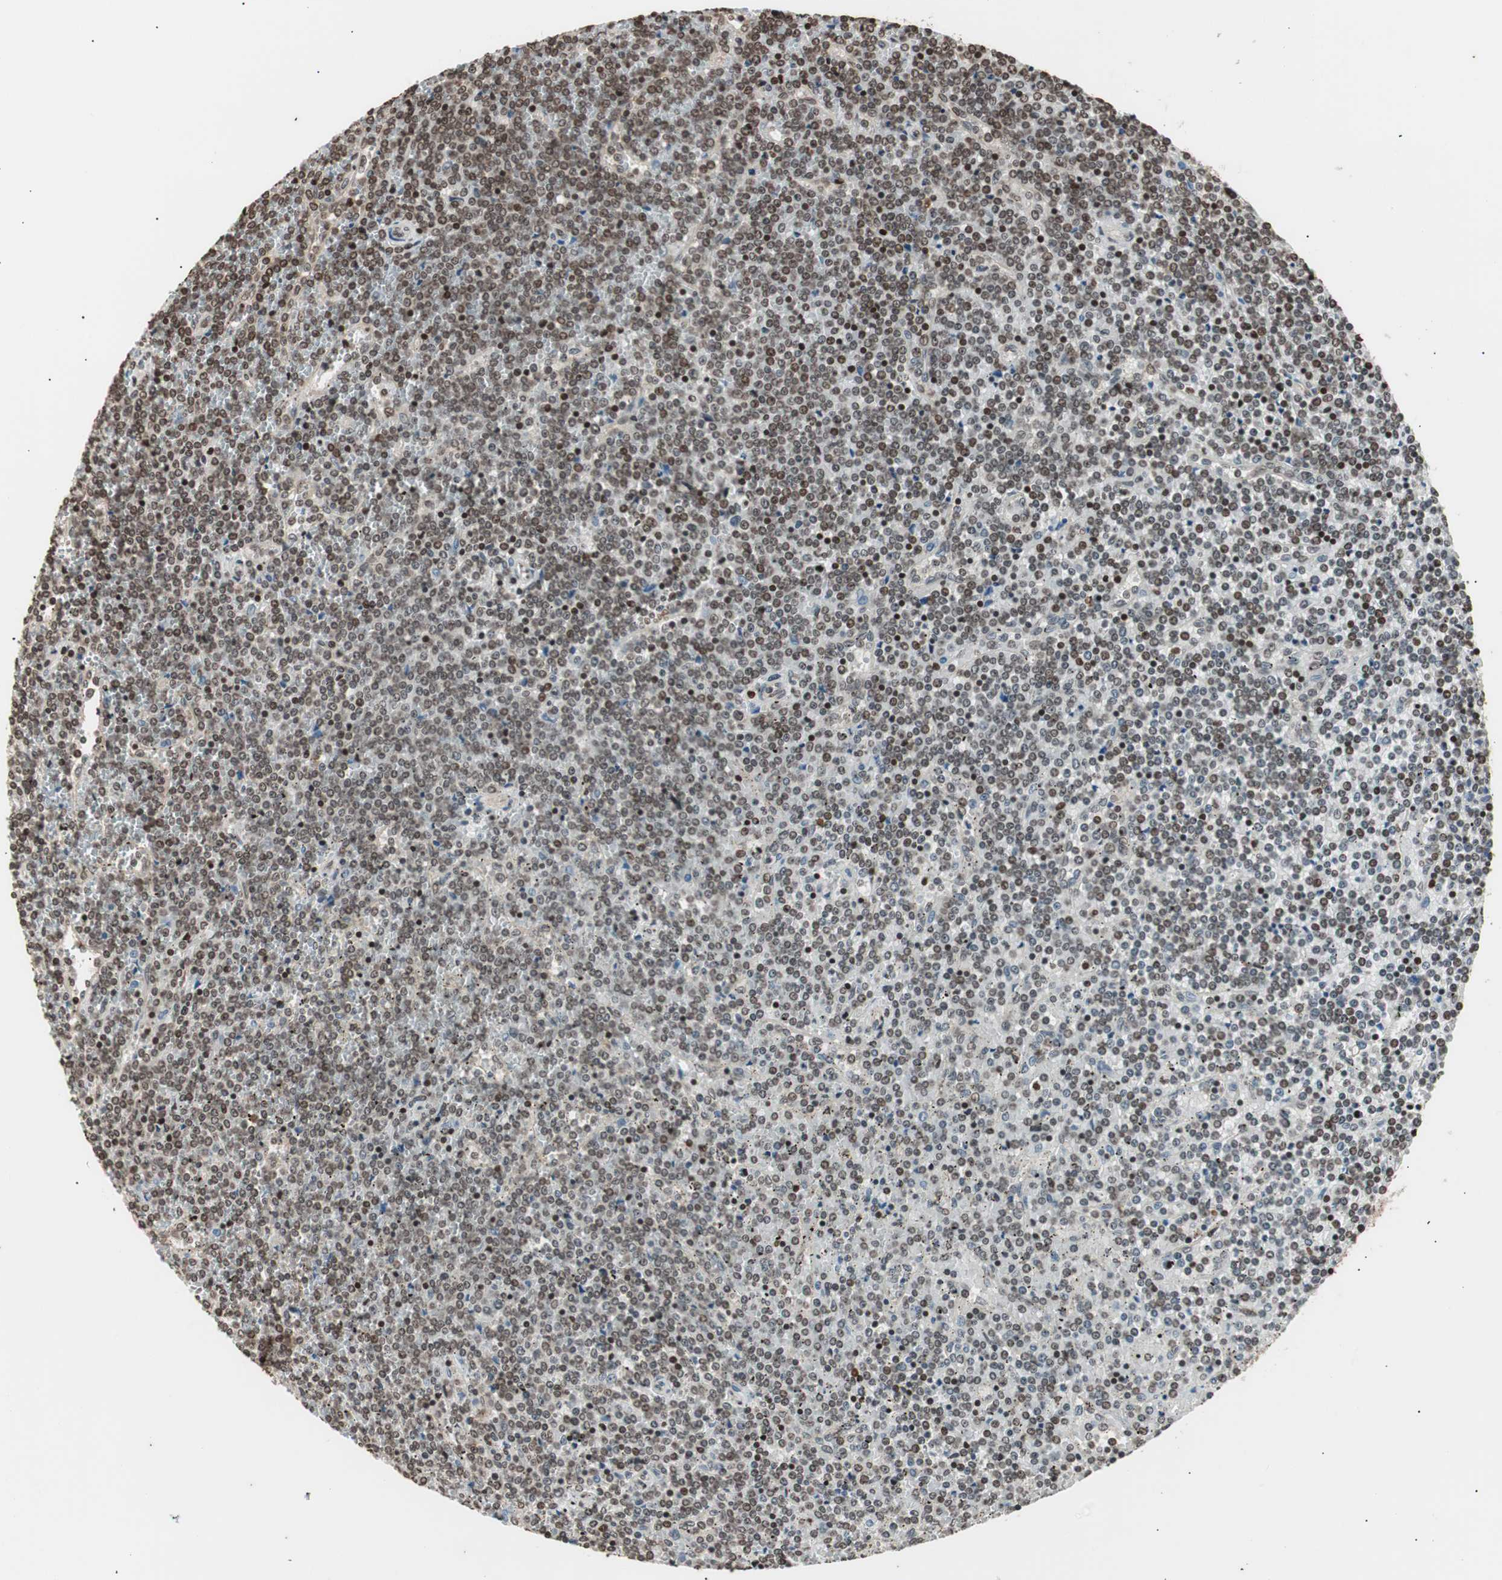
{"staining": {"intensity": "strong", "quantity": ">75%", "location": "nuclear"}, "tissue": "lymphoma", "cell_type": "Tumor cells", "image_type": "cancer", "snomed": [{"axis": "morphology", "description": "Malignant lymphoma, non-Hodgkin's type, Low grade"}, {"axis": "topography", "description": "Spleen"}], "caption": "A high amount of strong nuclear expression is present in approximately >75% of tumor cells in lymphoma tissue. The staining was performed using DAB (3,3'-diaminobenzidine) to visualize the protein expression in brown, while the nuclei were stained in blue with hematoxylin (Magnification: 20x).", "gene": "ZFC3H1", "patient": {"sex": "female", "age": 19}}